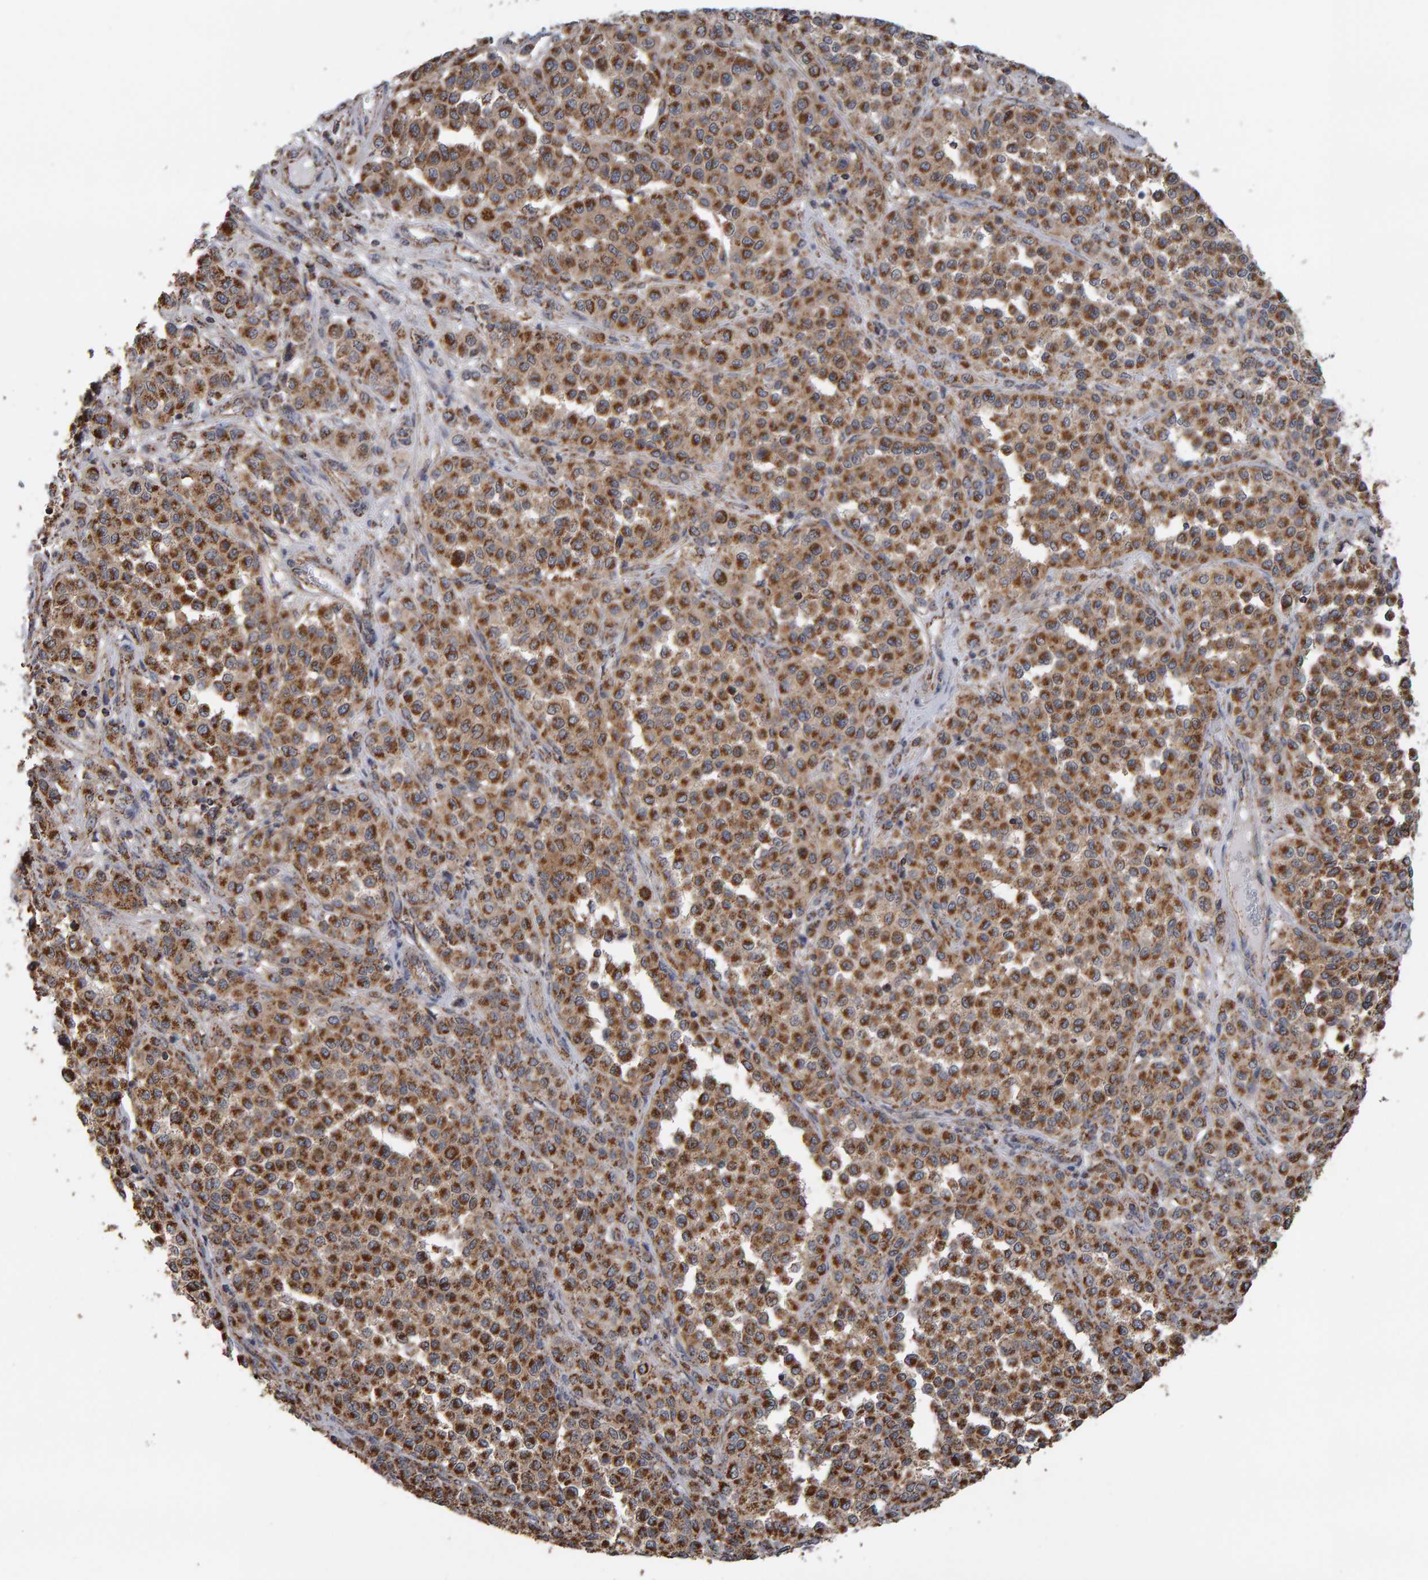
{"staining": {"intensity": "strong", "quantity": "25%-75%", "location": "cytoplasmic/membranous"}, "tissue": "melanoma", "cell_type": "Tumor cells", "image_type": "cancer", "snomed": [{"axis": "morphology", "description": "Malignant melanoma, Metastatic site"}, {"axis": "topography", "description": "Pancreas"}], "caption": "A brown stain labels strong cytoplasmic/membranous staining of a protein in human melanoma tumor cells.", "gene": "TOM1L1", "patient": {"sex": "female", "age": 30}}